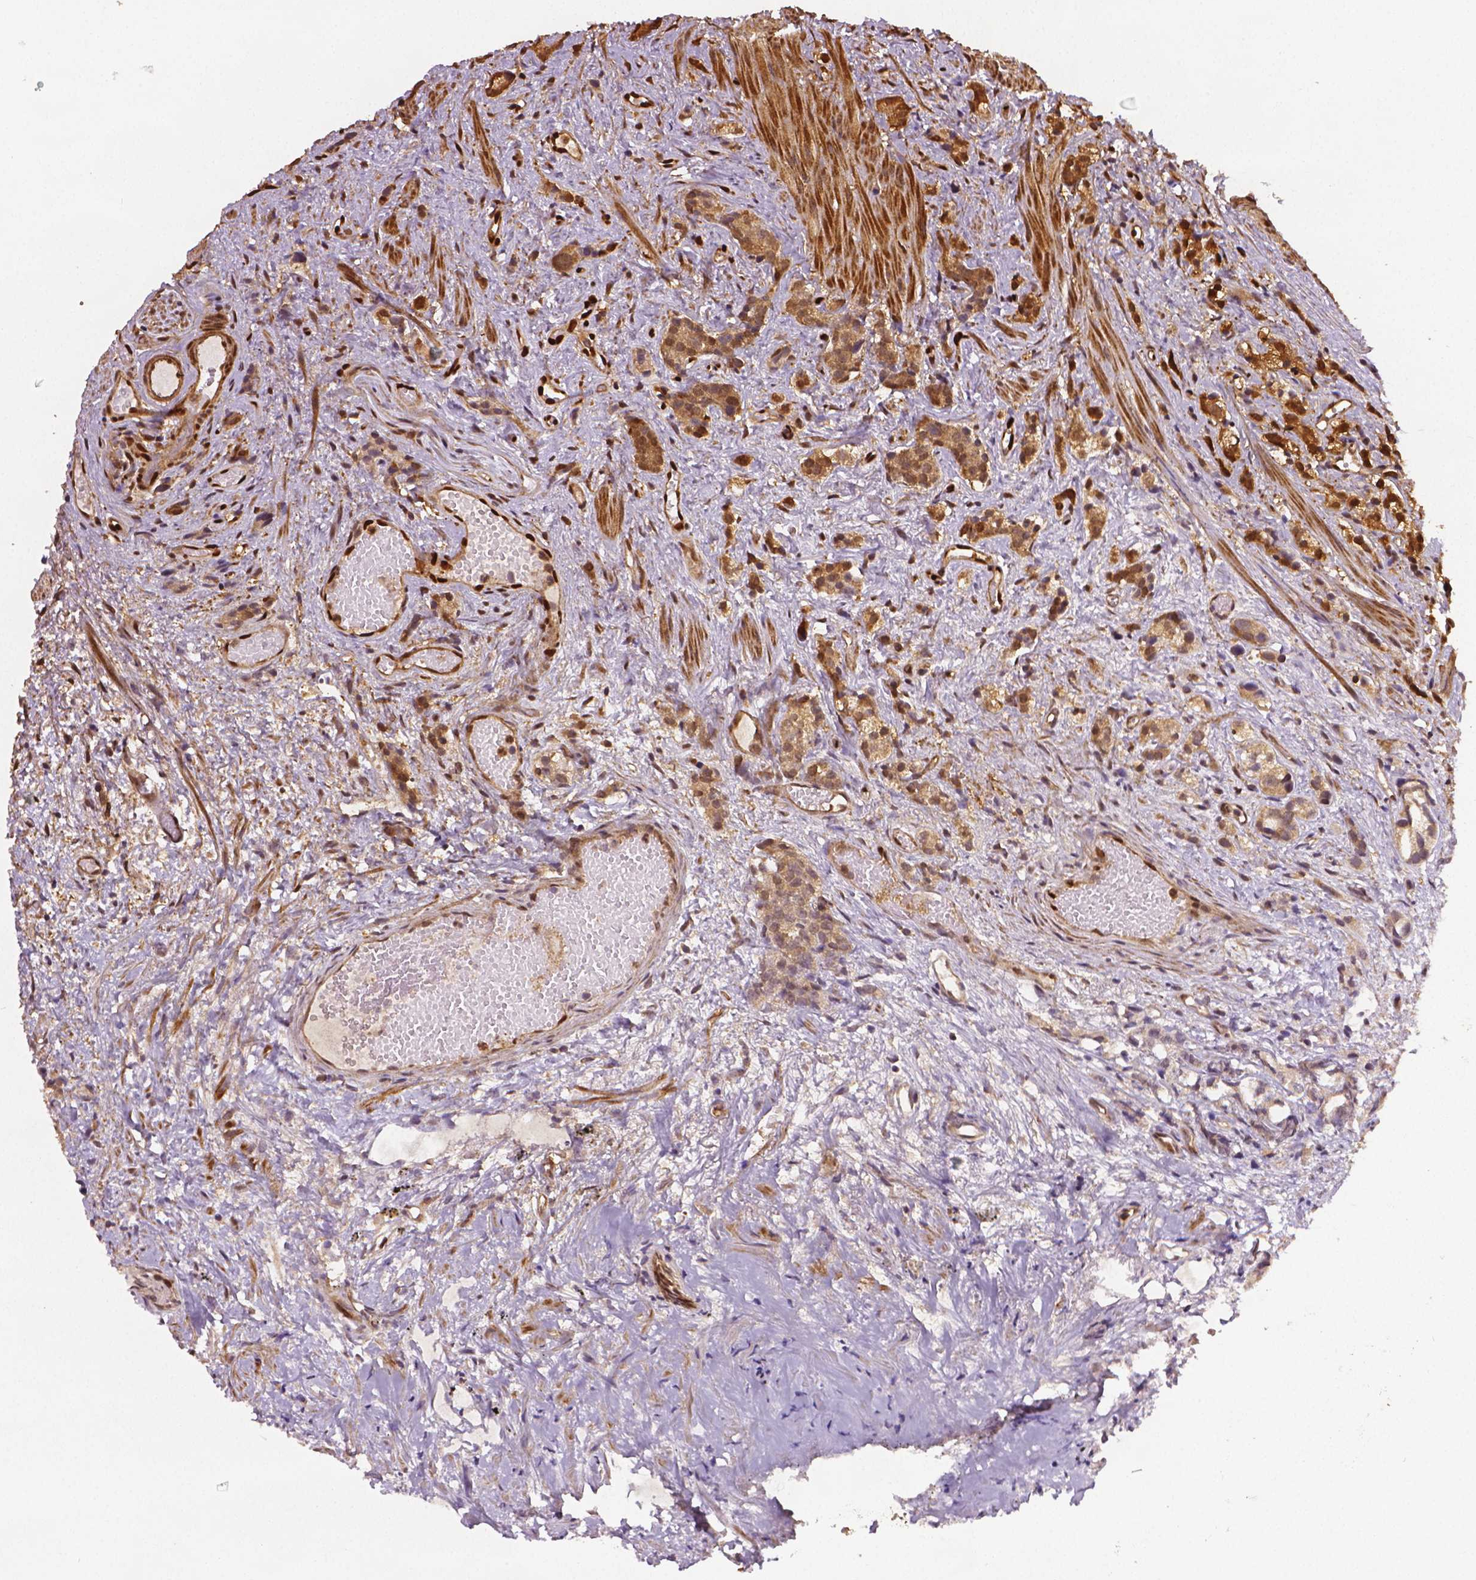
{"staining": {"intensity": "strong", "quantity": ">75%", "location": "cytoplasmic/membranous"}, "tissue": "prostate cancer", "cell_type": "Tumor cells", "image_type": "cancer", "snomed": [{"axis": "morphology", "description": "Adenocarcinoma, High grade"}, {"axis": "topography", "description": "Prostate"}], "caption": "Immunohistochemical staining of prostate adenocarcinoma (high-grade) reveals high levels of strong cytoplasmic/membranous expression in approximately >75% of tumor cells. The staining was performed using DAB to visualize the protein expression in brown, while the nuclei were stained in blue with hematoxylin (Magnification: 20x).", "gene": "STAT3", "patient": {"sex": "male", "age": 53}}